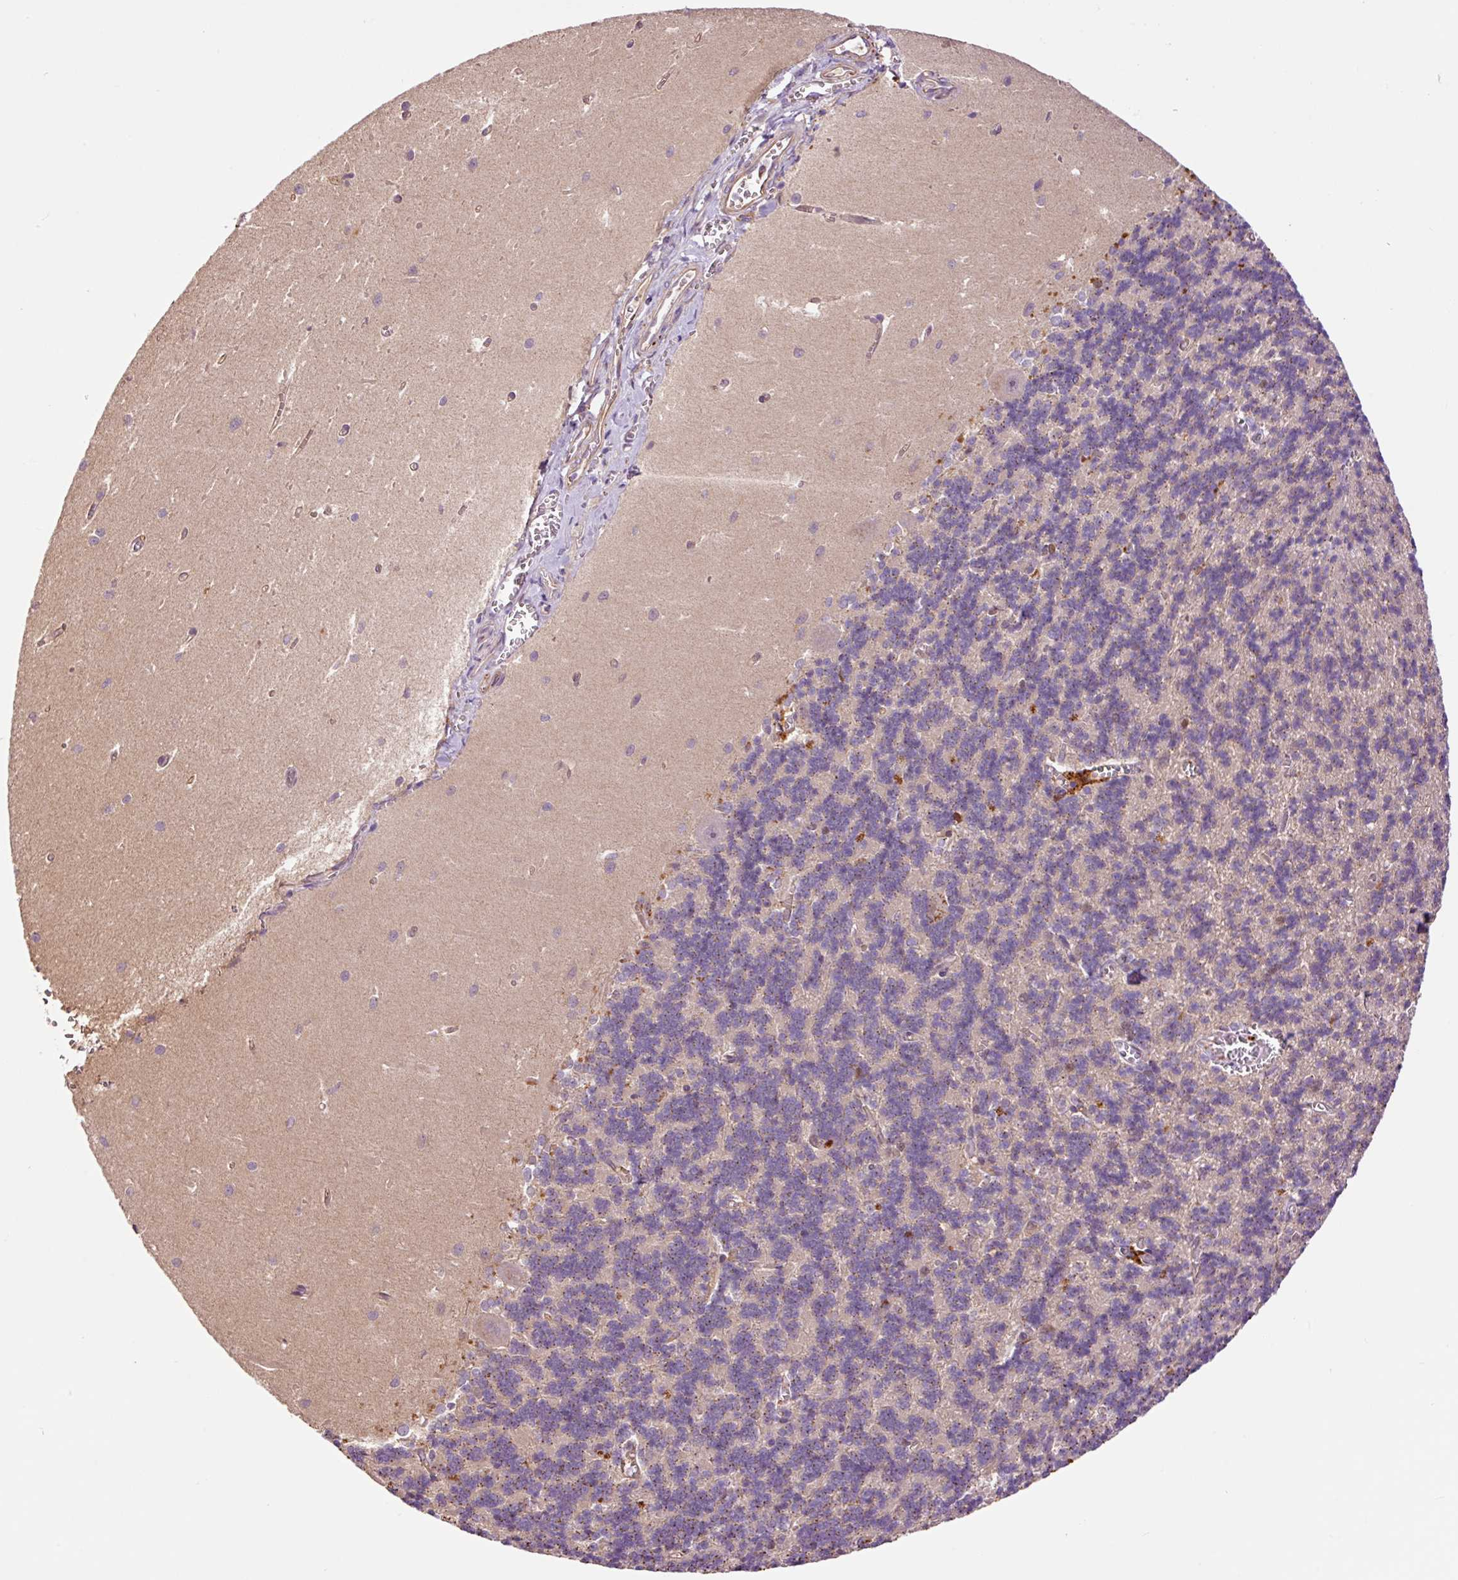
{"staining": {"intensity": "moderate", "quantity": "25%-75%", "location": "cytoplasmic/membranous"}, "tissue": "cerebellum", "cell_type": "Cells in granular layer", "image_type": "normal", "snomed": [{"axis": "morphology", "description": "Normal tissue, NOS"}, {"axis": "topography", "description": "Cerebellum"}], "caption": "Immunohistochemical staining of benign cerebellum displays 25%-75% levels of moderate cytoplasmic/membranous protein expression in about 25%-75% of cells in granular layer.", "gene": "PCK2", "patient": {"sex": "male", "age": 37}}